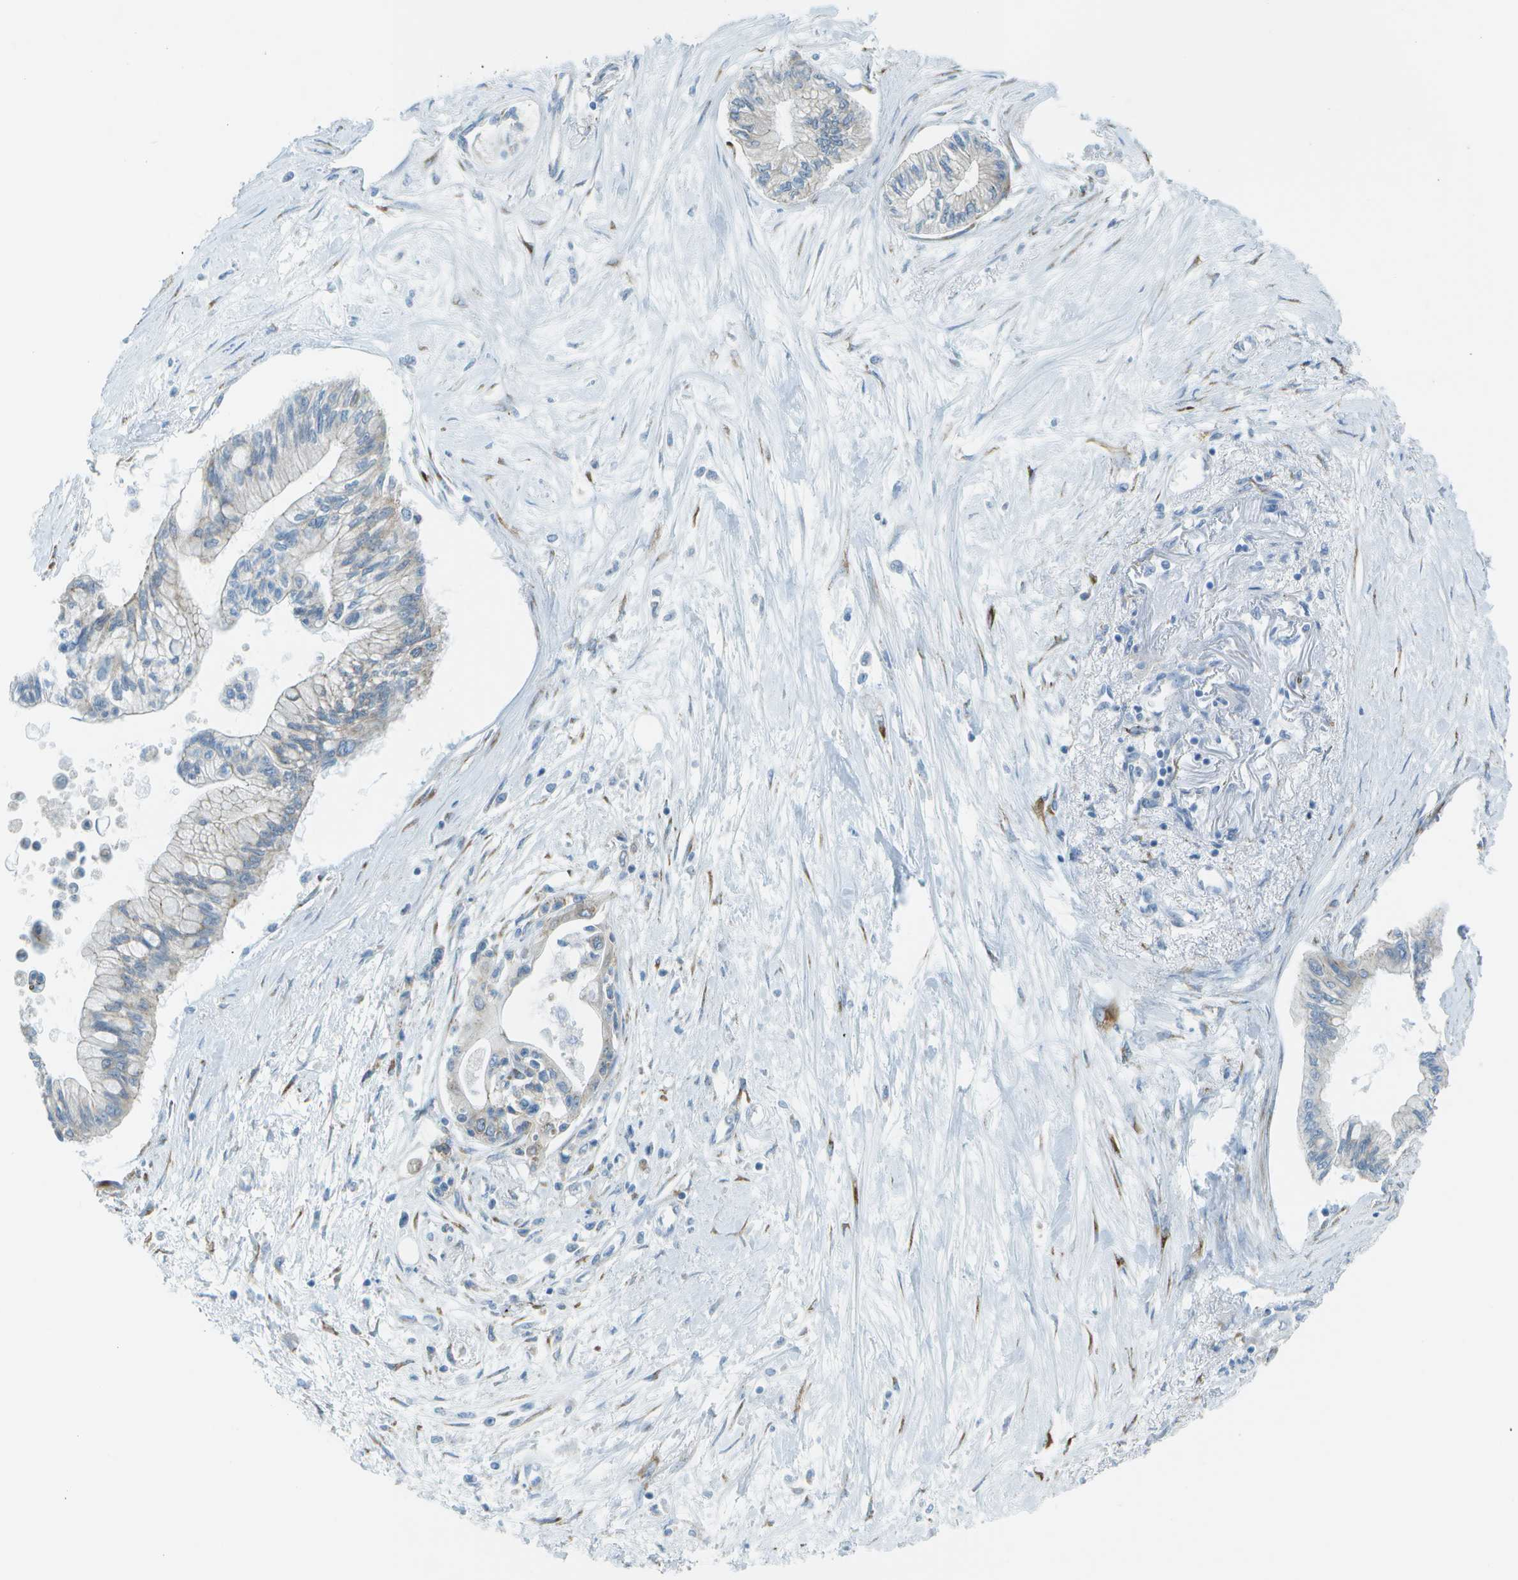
{"staining": {"intensity": "moderate", "quantity": "25%-75%", "location": "cytoplasmic/membranous"}, "tissue": "pancreatic cancer", "cell_type": "Tumor cells", "image_type": "cancer", "snomed": [{"axis": "morphology", "description": "Adenocarcinoma, NOS"}, {"axis": "topography", "description": "Pancreas"}], "caption": "Immunohistochemical staining of pancreatic cancer (adenocarcinoma) displays moderate cytoplasmic/membranous protein positivity in approximately 25%-75% of tumor cells.", "gene": "KCTD3", "patient": {"sex": "female", "age": 77}}